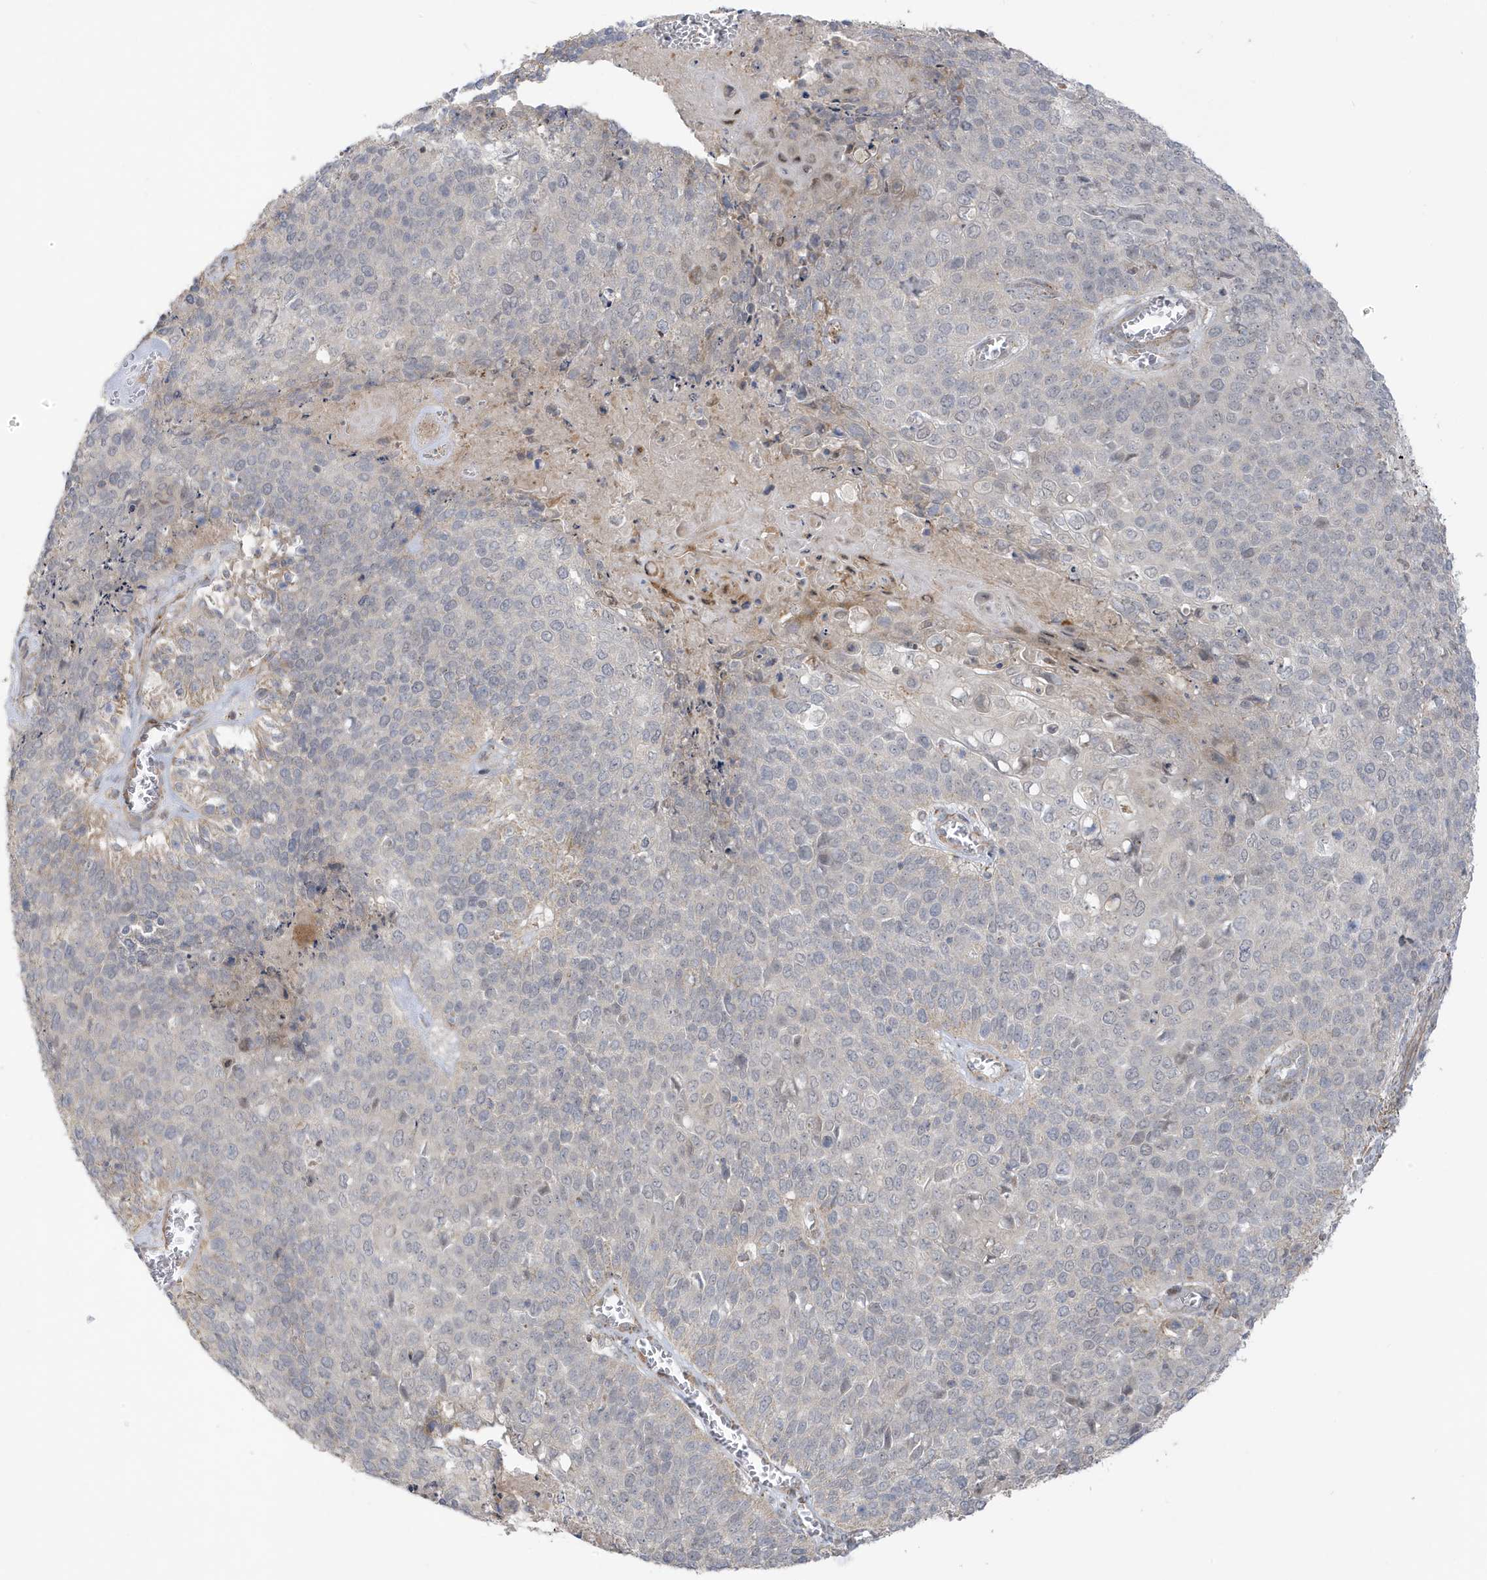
{"staining": {"intensity": "negative", "quantity": "none", "location": "none"}, "tissue": "cervical cancer", "cell_type": "Tumor cells", "image_type": "cancer", "snomed": [{"axis": "morphology", "description": "Squamous cell carcinoma, NOS"}, {"axis": "topography", "description": "Cervix"}], "caption": "There is no significant expression in tumor cells of squamous cell carcinoma (cervical).", "gene": "ATP13A5", "patient": {"sex": "female", "age": 39}}